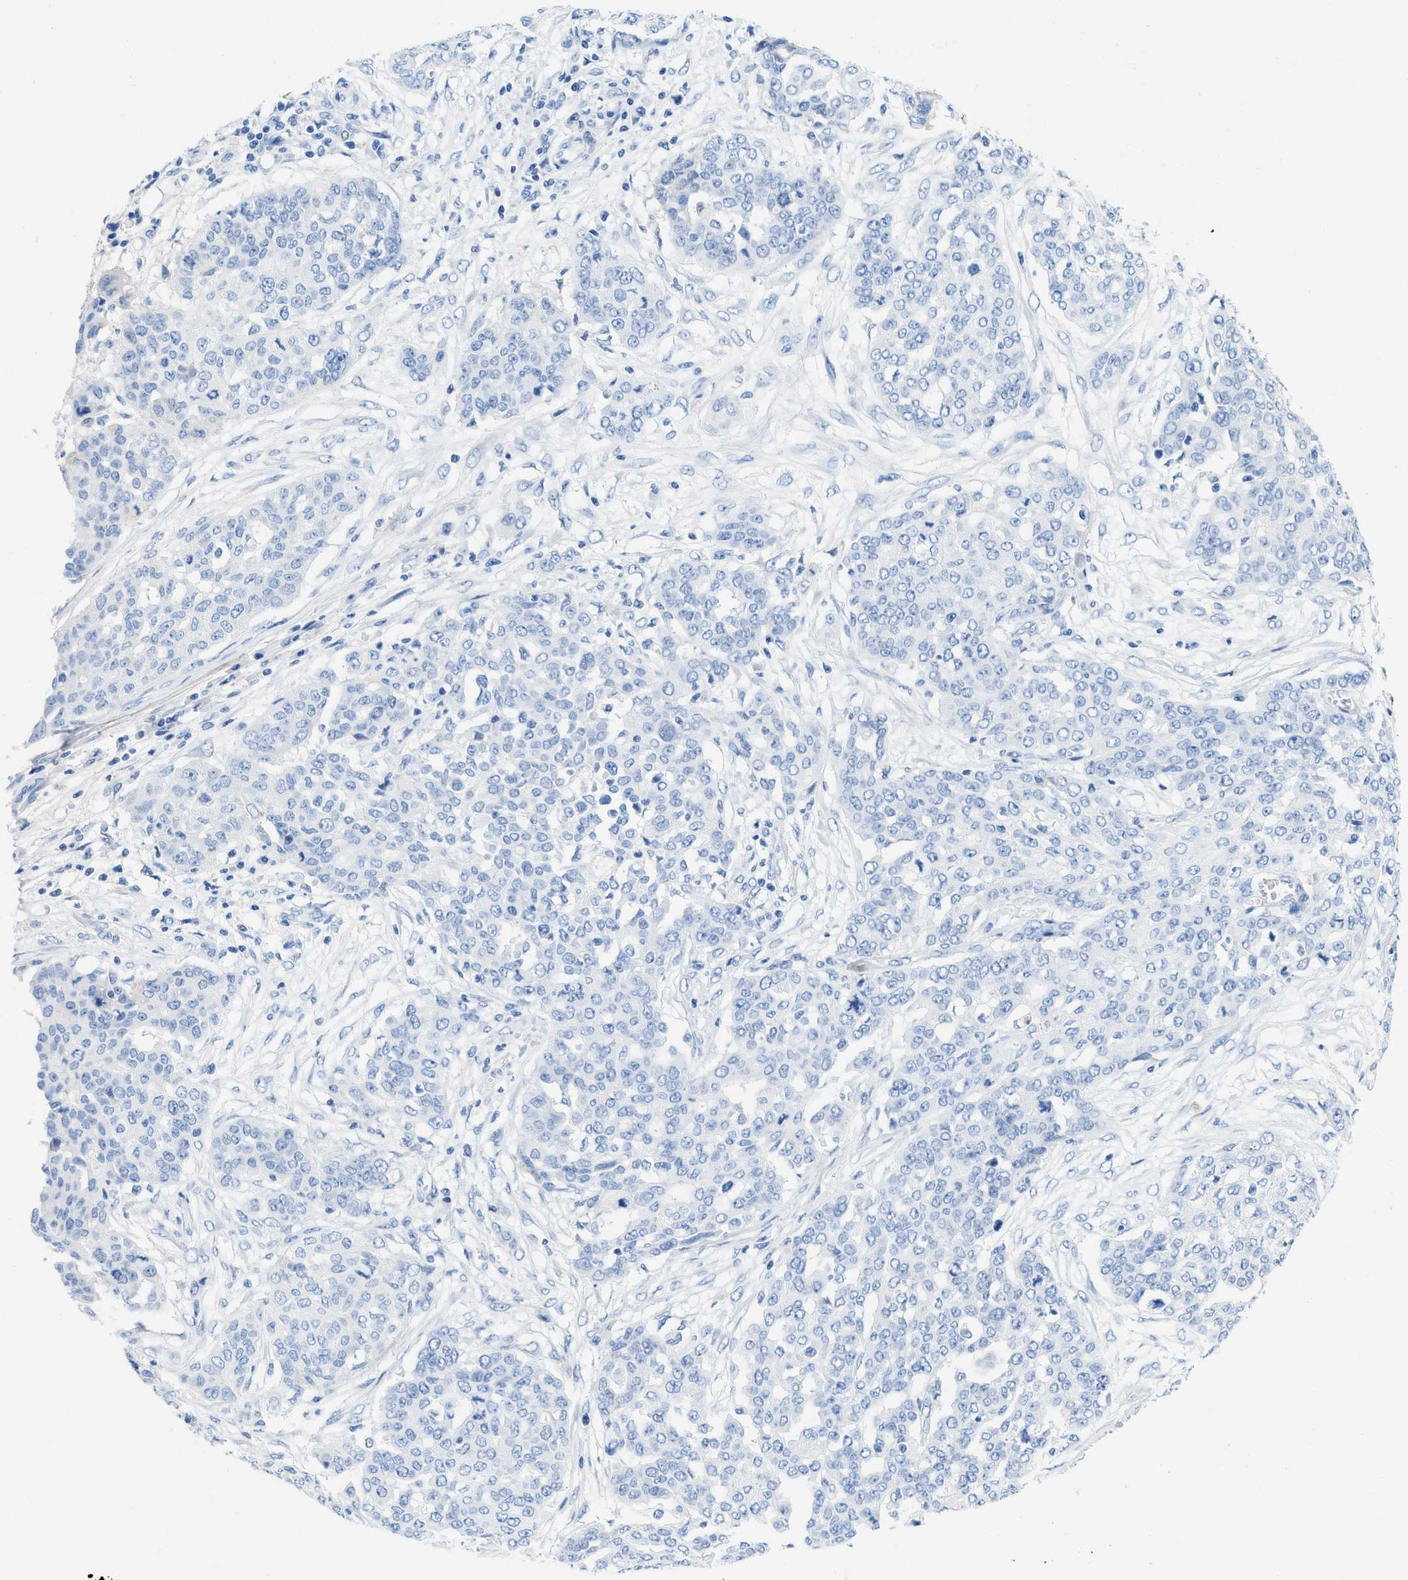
{"staining": {"intensity": "negative", "quantity": "none", "location": "none"}, "tissue": "ovarian cancer", "cell_type": "Tumor cells", "image_type": "cancer", "snomed": [{"axis": "morphology", "description": "Cystadenocarcinoma, serous, NOS"}, {"axis": "topography", "description": "Soft tissue"}, {"axis": "topography", "description": "Ovary"}], "caption": "This is an IHC micrograph of human ovarian cancer. There is no expression in tumor cells.", "gene": "COL3A1", "patient": {"sex": "female", "age": 57}}